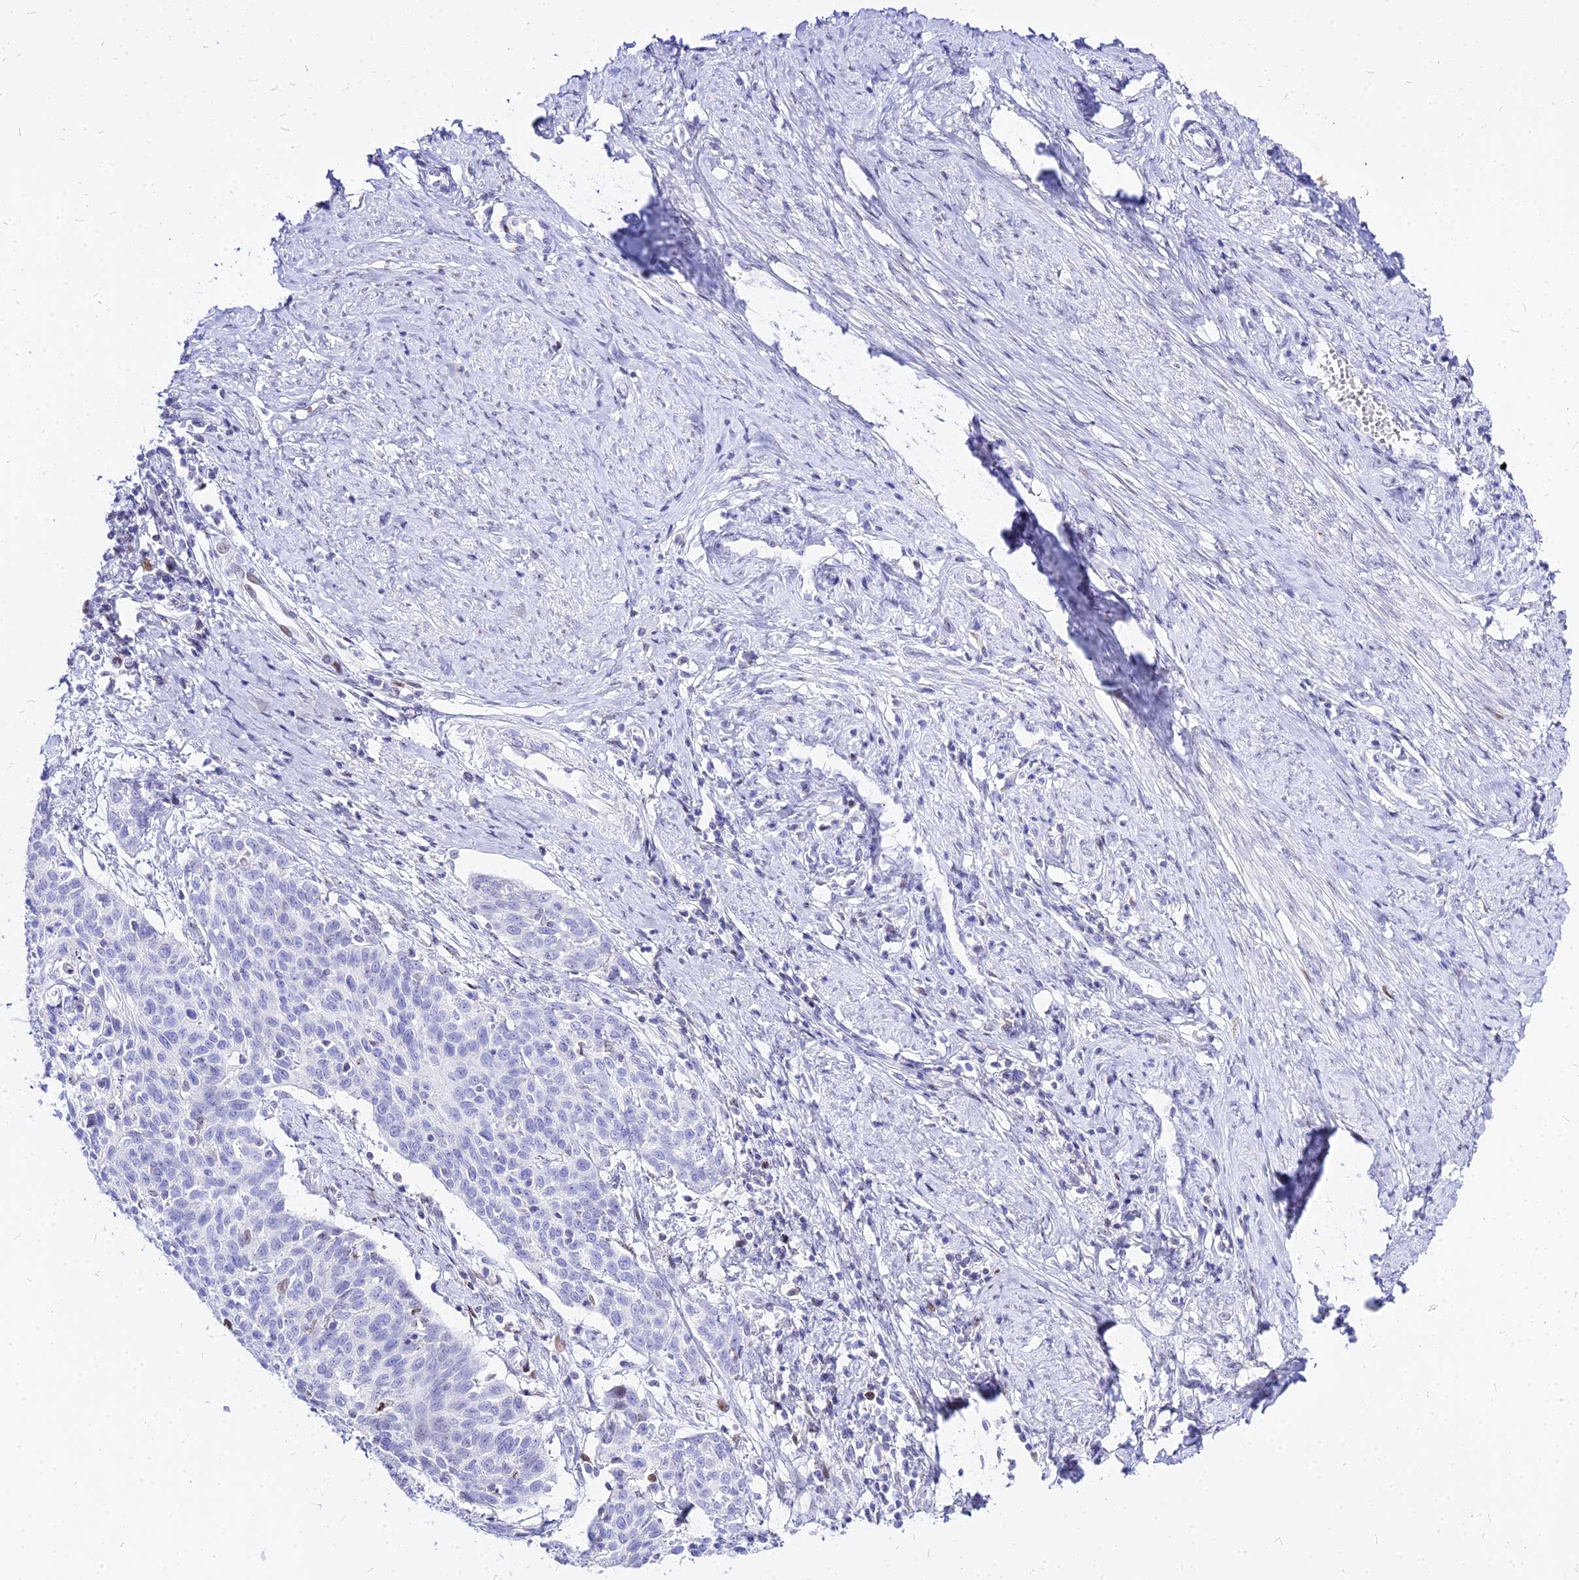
{"staining": {"intensity": "negative", "quantity": "none", "location": "none"}, "tissue": "cervical cancer", "cell_type": "Tumor cells", "image_type": "cancer", "snomed": [{"axis": "morphology", "description": "Squamous cell carcinoma, NOS"}, {"axis": "topography", "description": "Cervix"}], "caption": "Immunohistochemistry (IHC) histopathology image of human cervical squamous cell carcinoma stained for a protein (brown), which reveals no staining in tumor cells.", "gene": "CARD18", "patient": {"sex": "female", "age": 39}}